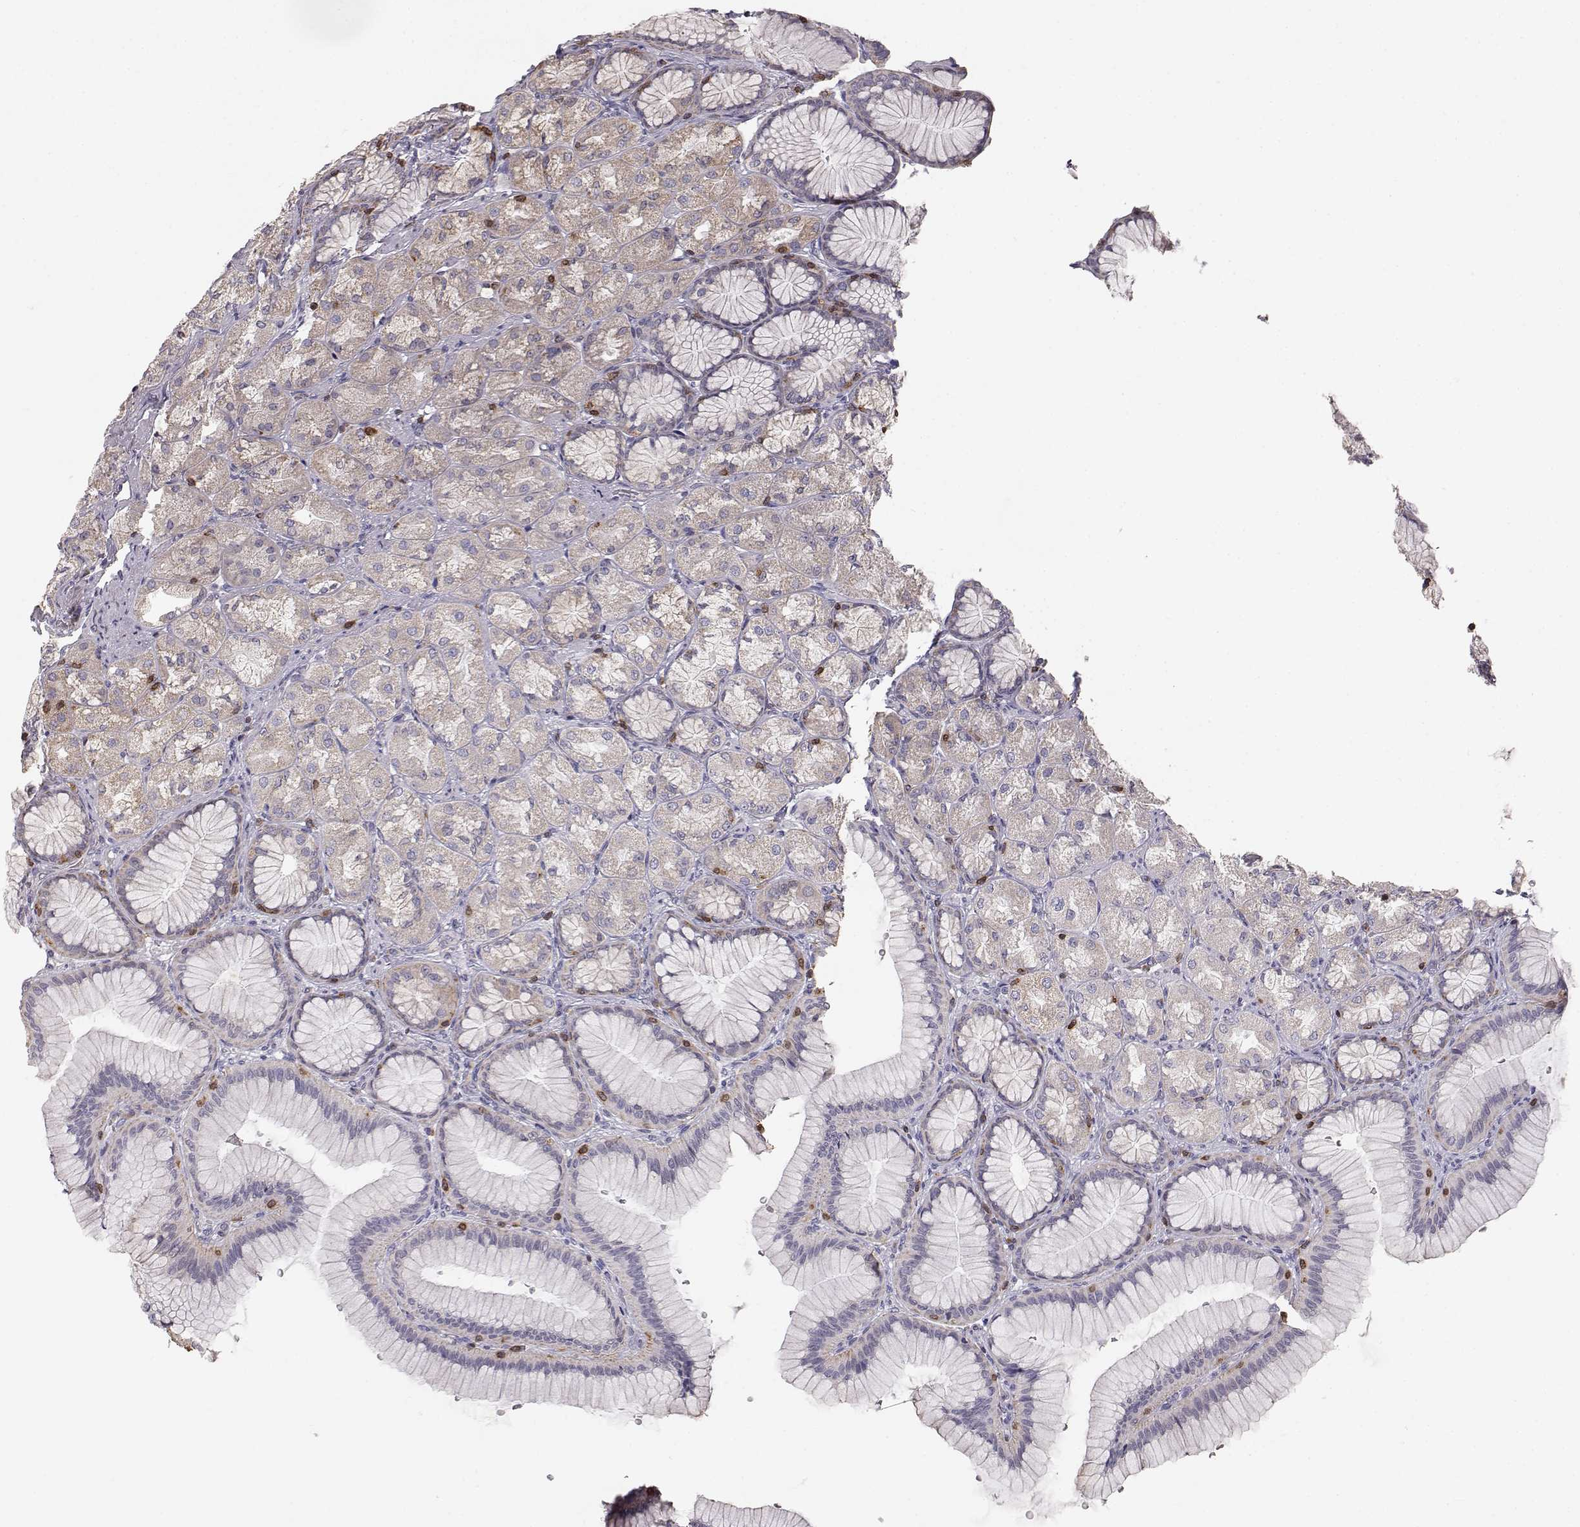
{"staining": {"intensity": "weak", "quantity": "25%-75%", "location": "cytoplasmic/membranous"}, "tissue": "stomach", "cell_type": "Glandular cells", "image_type": "normal", "snomed": [{"axis": "morphology", "description": "Normal tissue, NOS"}, {"axis": "morphology", "description": "Adenocarcinoma, NOS"}, {"axis": "morphology", "description": "Adenocarcinoma, High grade"}, {"axis": "topography", "description": "Stomach, upper"}, {"axis": "topography", "description": "Stomach"}], "caption": "A brown stain highlights weak cytoplasmic/membranous staining of a protein in glandular cells of normal stomach.", "gene": "GRAP2", "patient": {"sex": "female", "age": 65}}